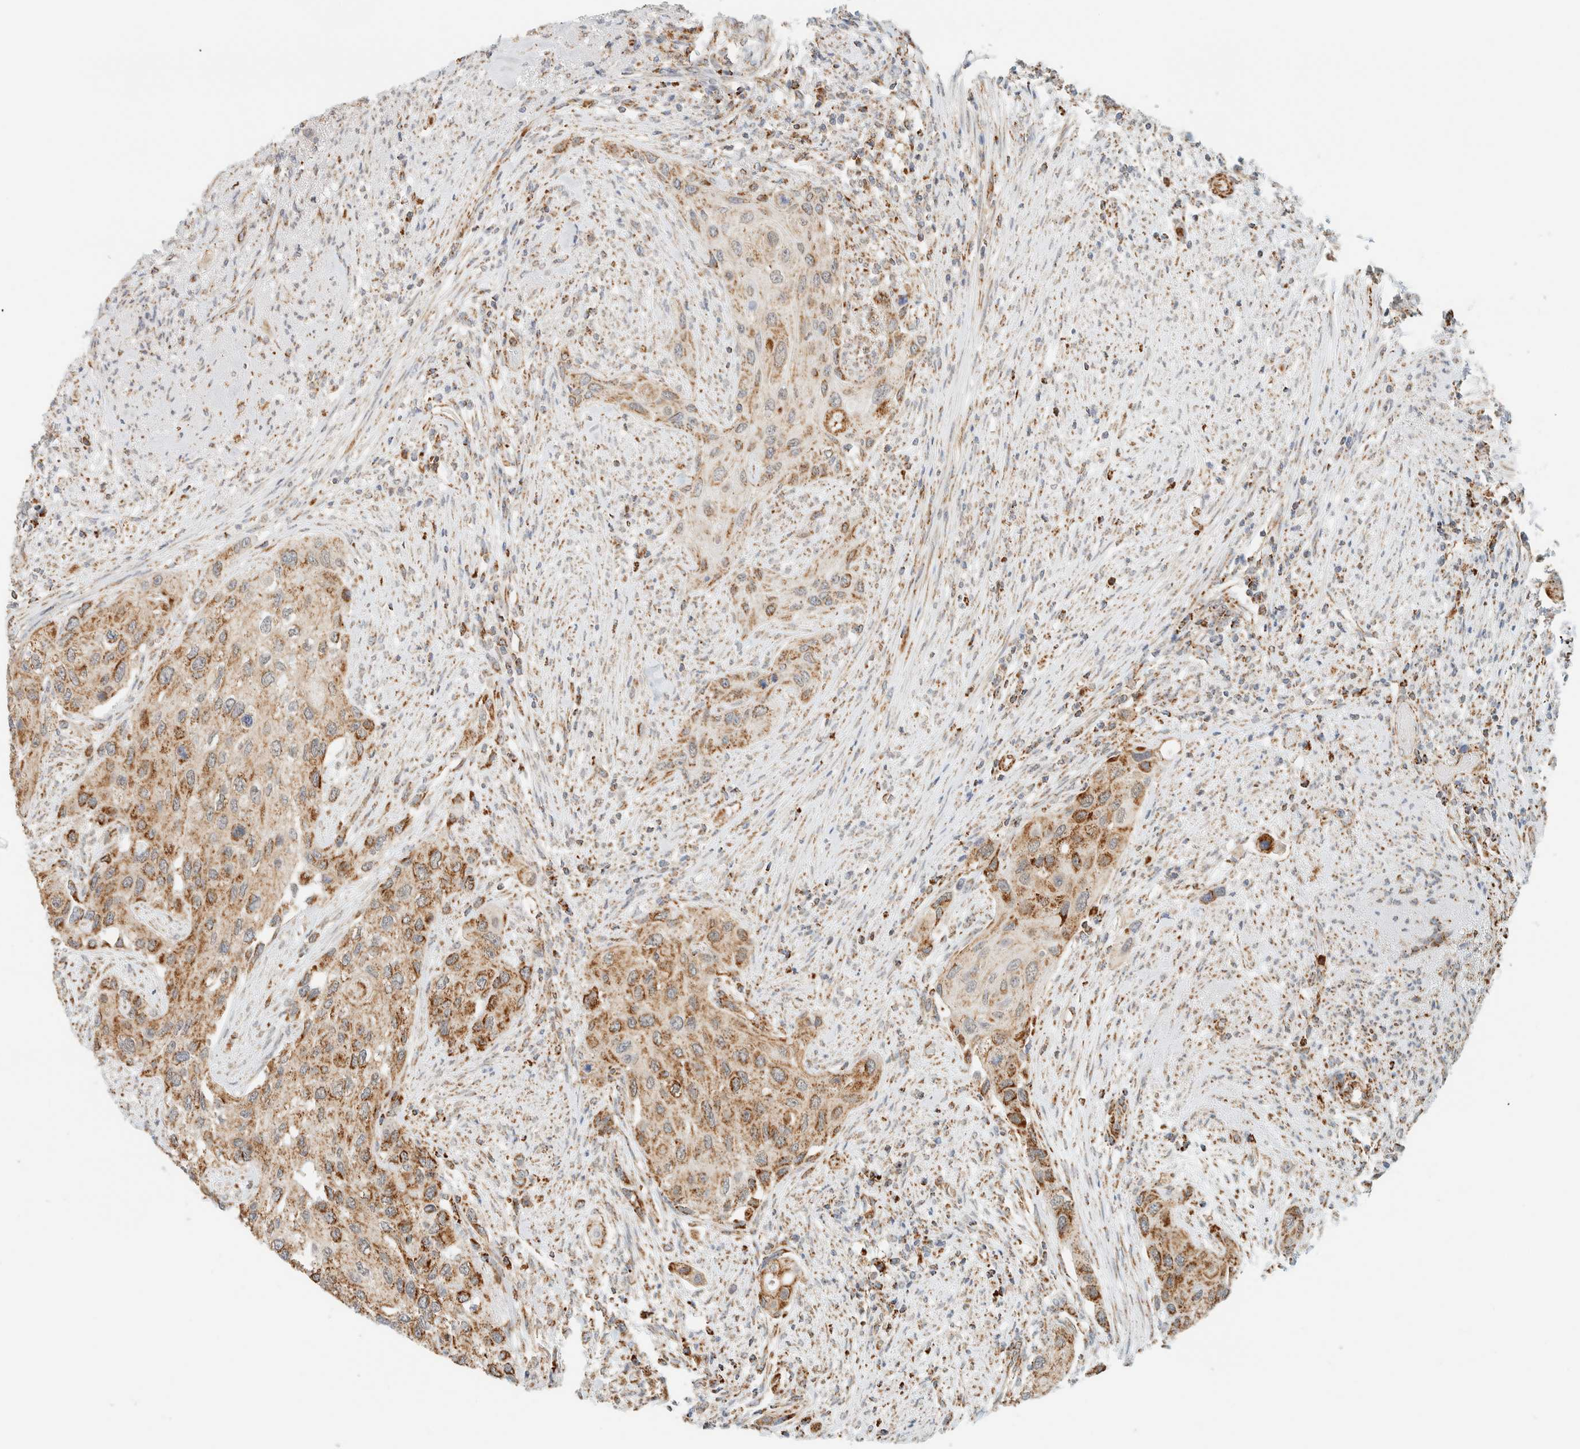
{"staining": {"intensity": "moderate", "quantity": ">75%", "location": "cytoplasmic/membranous"}, "tissue": "urothelial cancer", "cell_type": "Tumor cells", "image_type": "cancer", "snomed": [{"axis": "morphology", "description": "Urothelial carcinoma, High grade"}, {"axis": "topography", "description": "Urinary bladder"}], "caption": "Moderate cytoplasmic/membranous protein positivity is present in approximately >75% of tumor cells in urothelial cancer.", "gene": "KIFAP3", "patient": {"sex": "female", "age": 56}}